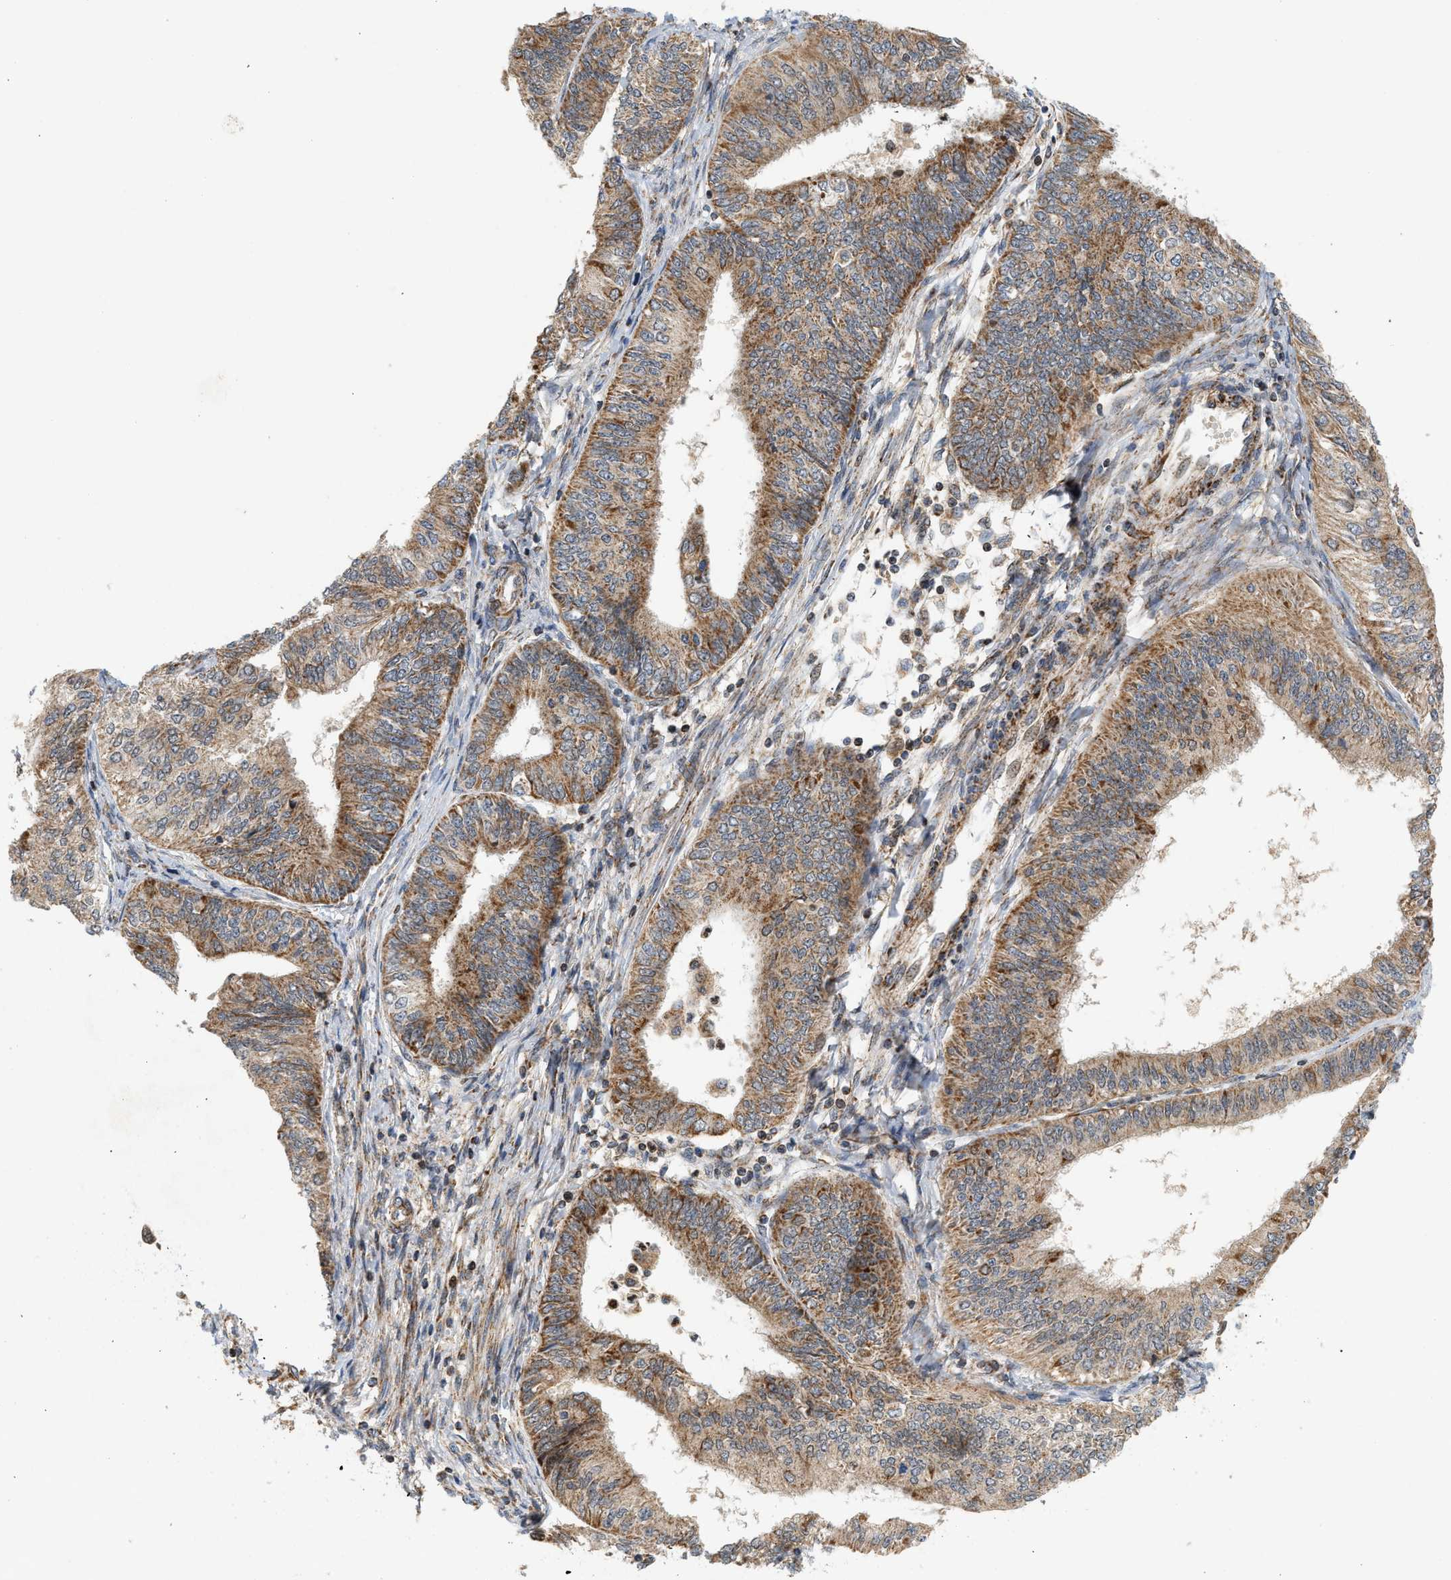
{"staining": {"intensity": "moderate", "quantity": ">75%", "location": "cytoplasmic/membranous"}, "tissue": "endometrial cancer", "cell_type": "Tumor cells", "image_type": "cancer", "snomed": [{"axis": "morphology", "description": "Adenocarcinoma, NOS"}, {"axis": "topography", "description": "Endometrium"}], "caption": "A histopathology image showing moderate cytoplasmic/membranous staining in about >75% of tumor cells in adenocarcinoma (endometrial), as visualized by brown immunohistochemical staining.", "gene": "MCU", "patient": {"sex": "female", "age": 58}}